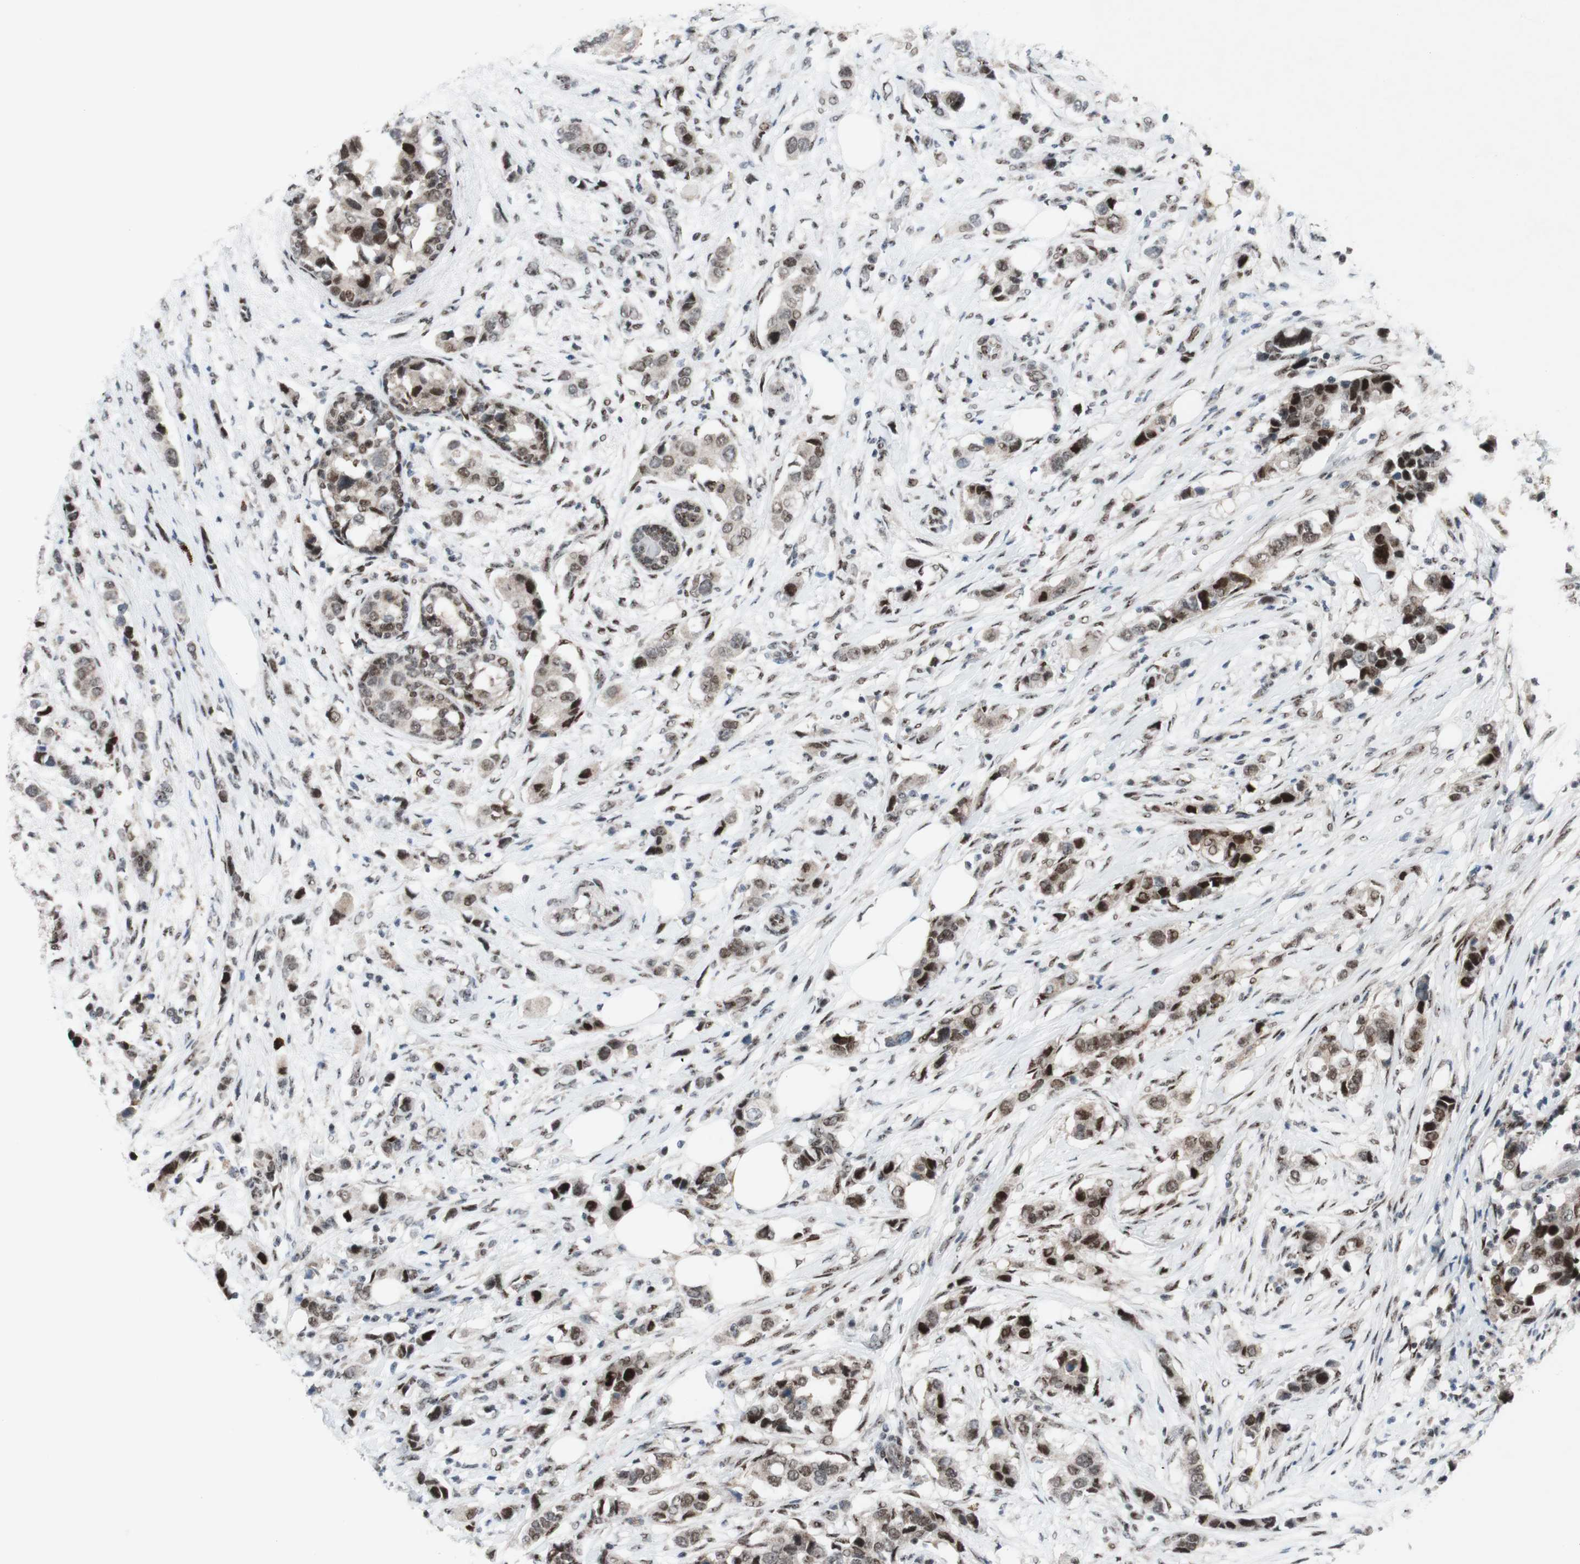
{"staining": {"intensity": "moderate", "quantity": ">75%", "location": "nuclear"}, "tissue": "breast cancer", "cell_type": "Tumor cells", "image_type": "cancer", "snomed": [{"axis": "morphology", "description": "Normal tissue, NOS"}, {"axis": "morphology", "description": "Duct carcinoma"}, {"axis": "topography", "description": "Breast"}], "caption": "The photomicrograph exhibits a brown stain indicating the presence of a protein in the nuclear of tumor cells in breast cancer. Nuclei are stained in blue.", "gene": "POLR1A", "patient": {"sex": "female", "age": 50}}